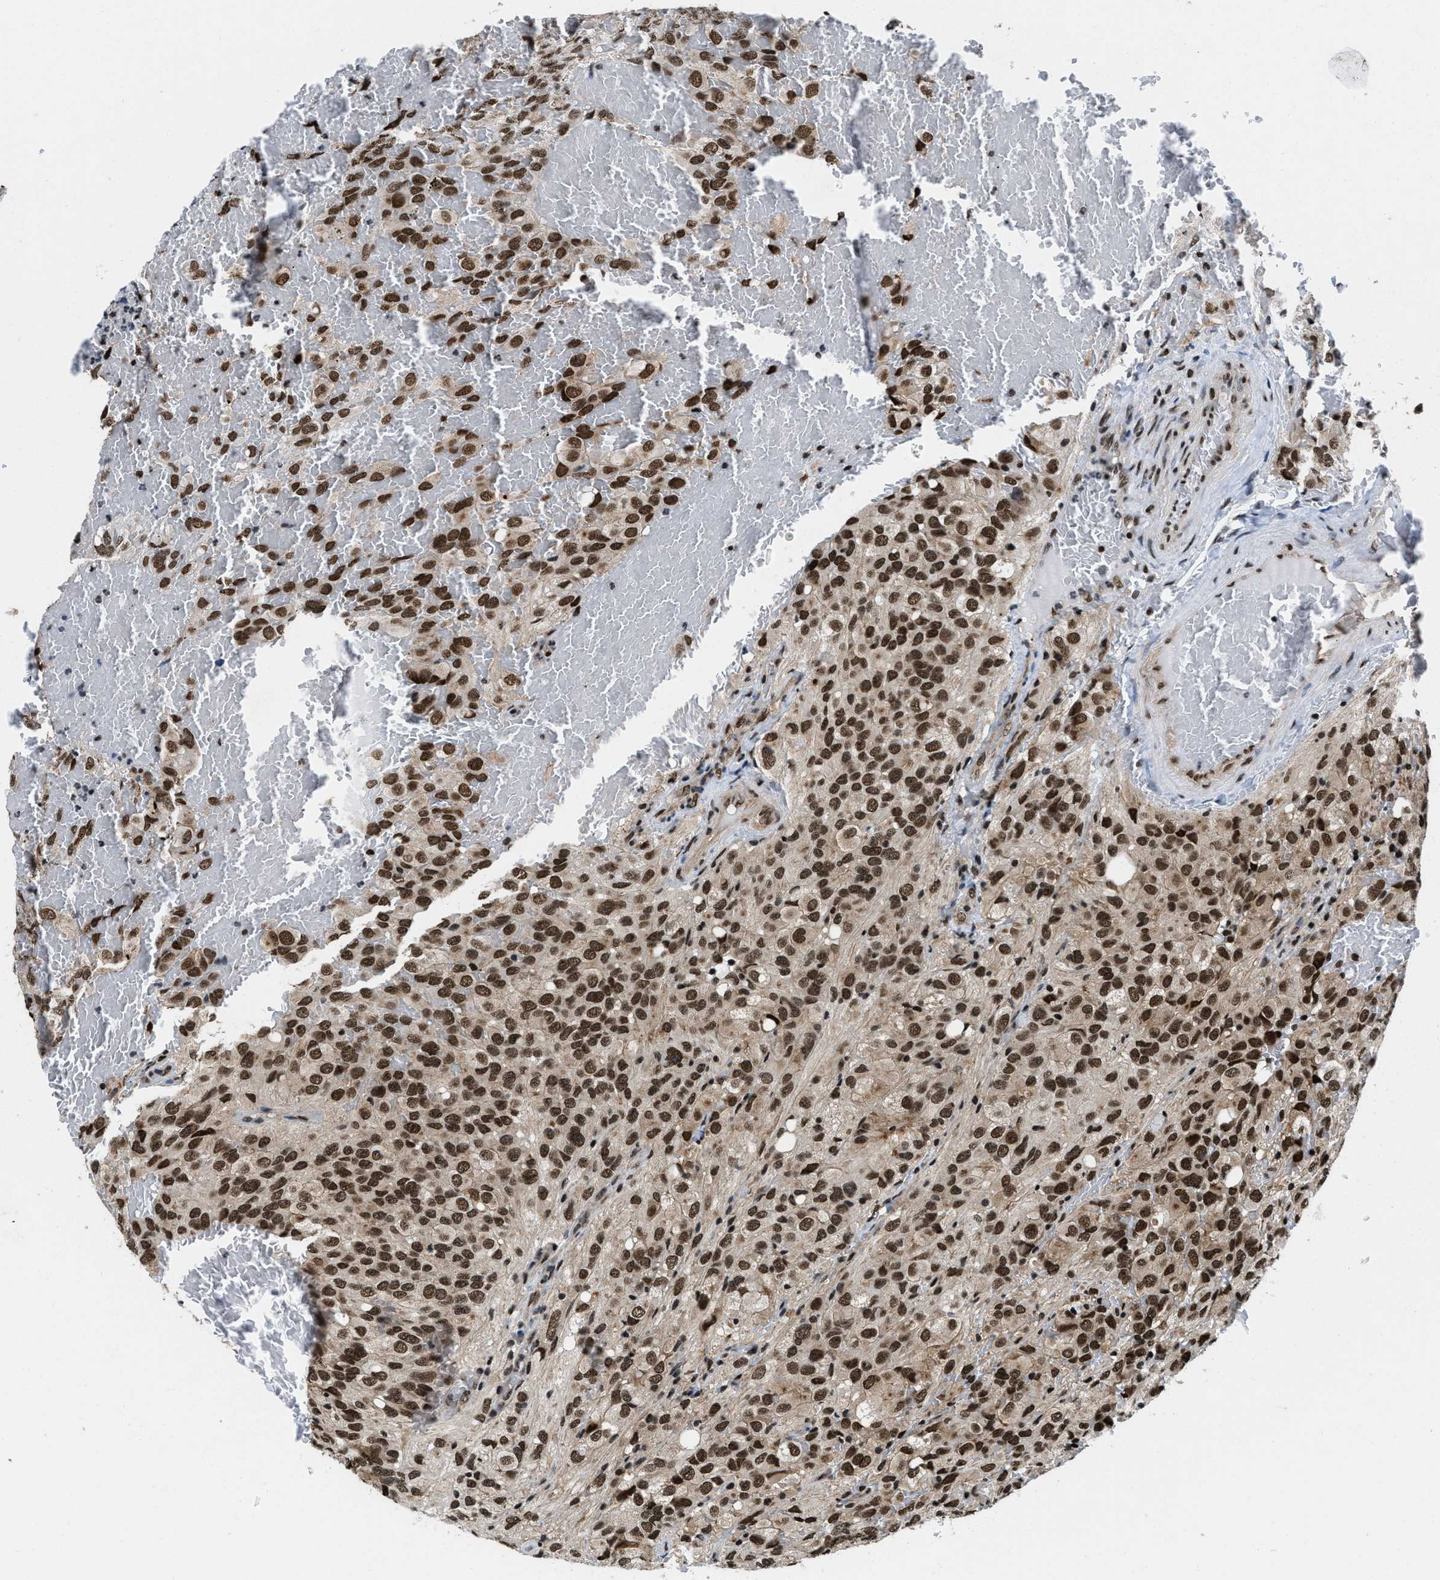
{"staining": {"intensity": "strong", "quantity": ">75%", "location": "nuclear"}, "tissue": "glioma", "cell_type": "Tumor cells", "image_type": "cancer", "snomed": [{"axis": "morphology", "description": "Glioma, malignant, High grade"}, {"axis": "topography", "description": "Brain"}], "caption": "The image demonstrates staining of glioma, revealing strong nuclear protein staining (brown color) within tumor cells.", "gene": "SAFB", "patient": {"sex": "male", "age": 32}}